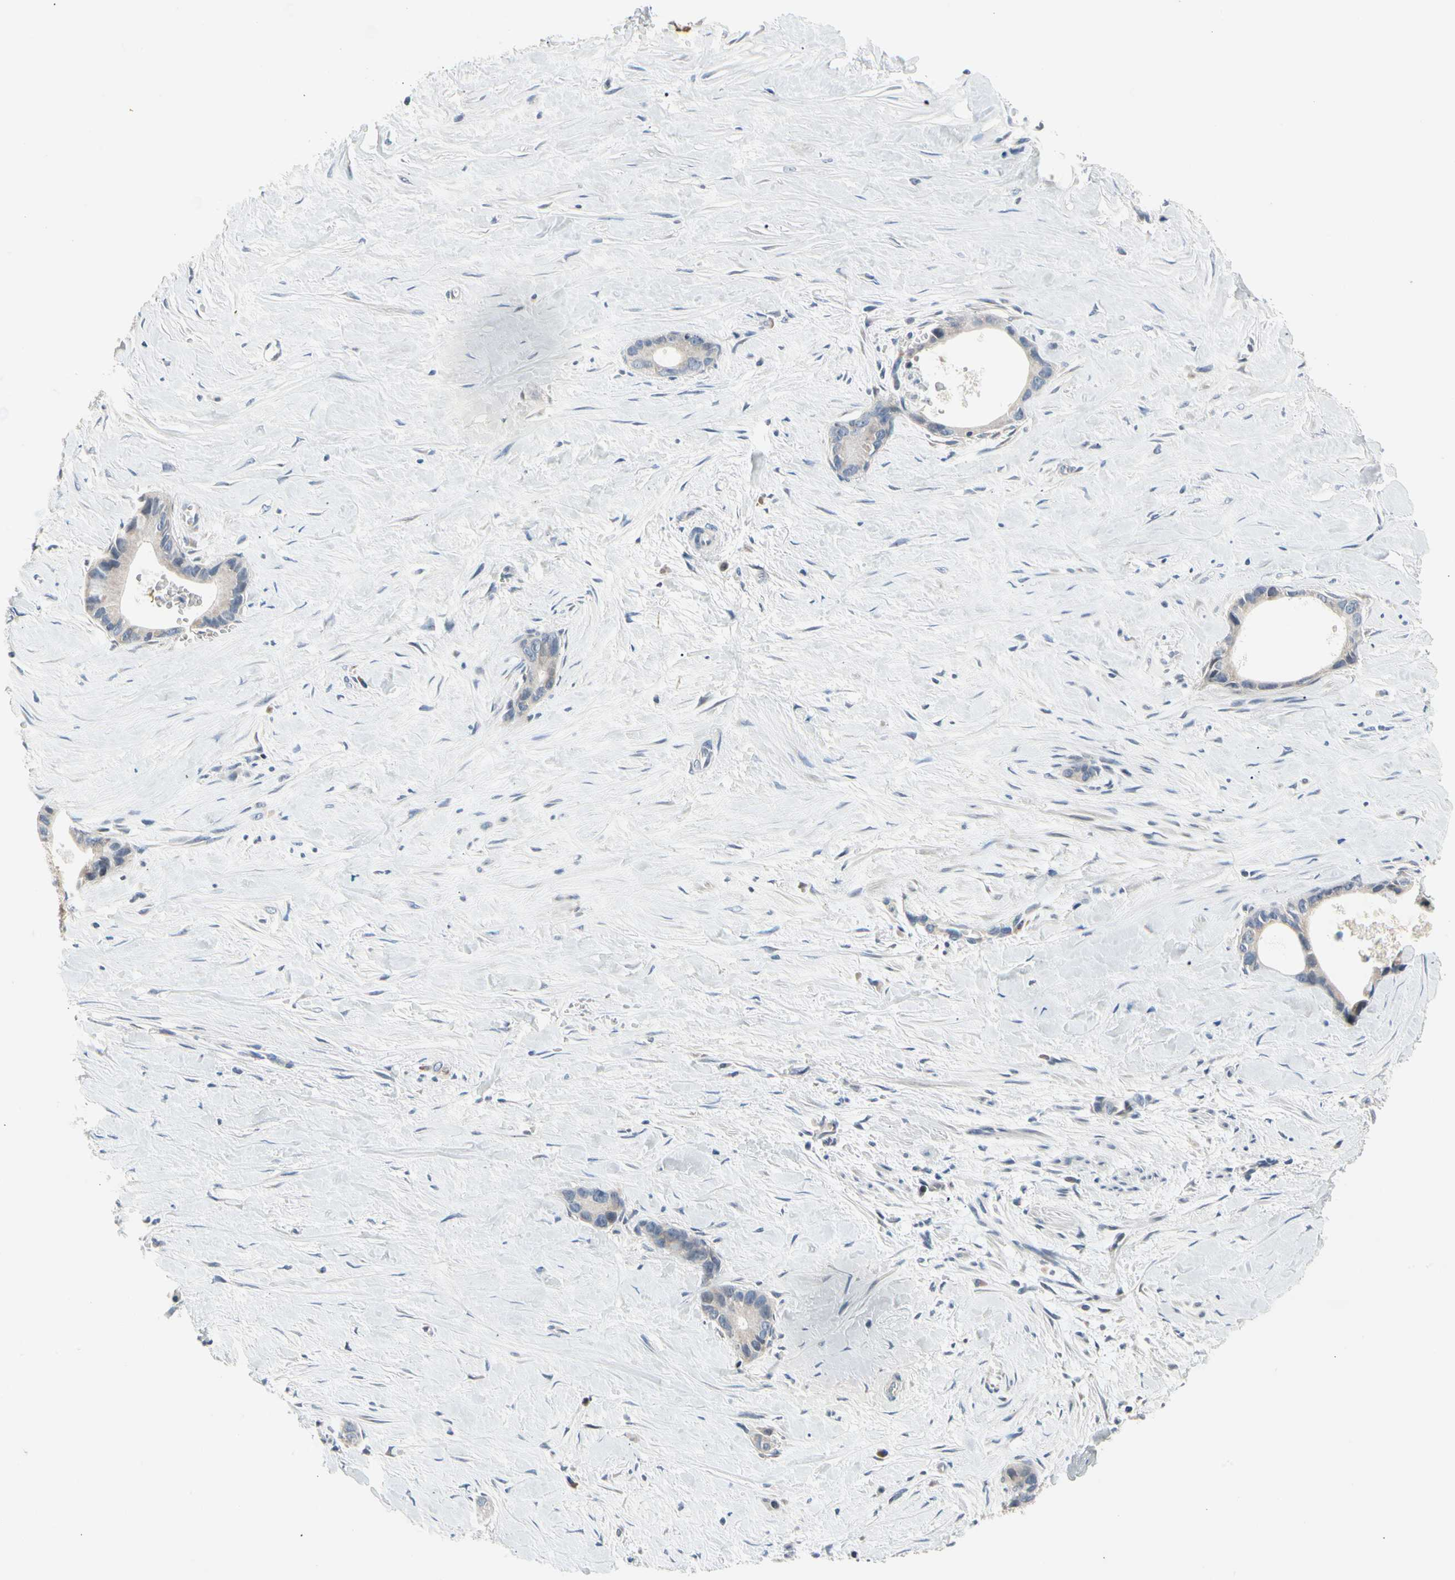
{"staining": {"intensity": "negative", "quantity": "none", "location": "none"}, "tissue": "liver cancer", "cell_type": "Tumor cells", "image_type": "cancer", "snomed": [{"axis": "morphology", "description": "Cholangiocarcinoma"}, {"axis": "topography", "description": "Liver"}], "caption": "This image is of liver cholangiocarcinoma stained with immunohistochemistry to label a protein in brown with the nuclei are counter-stained blue. There is no expression in tumor cells. The staining is performed using DAB brown chromogen with nuclei counter-stained in using hematoxylin.", "gene": "SOX30", "patient": {"sex": "female", "age": 55}}